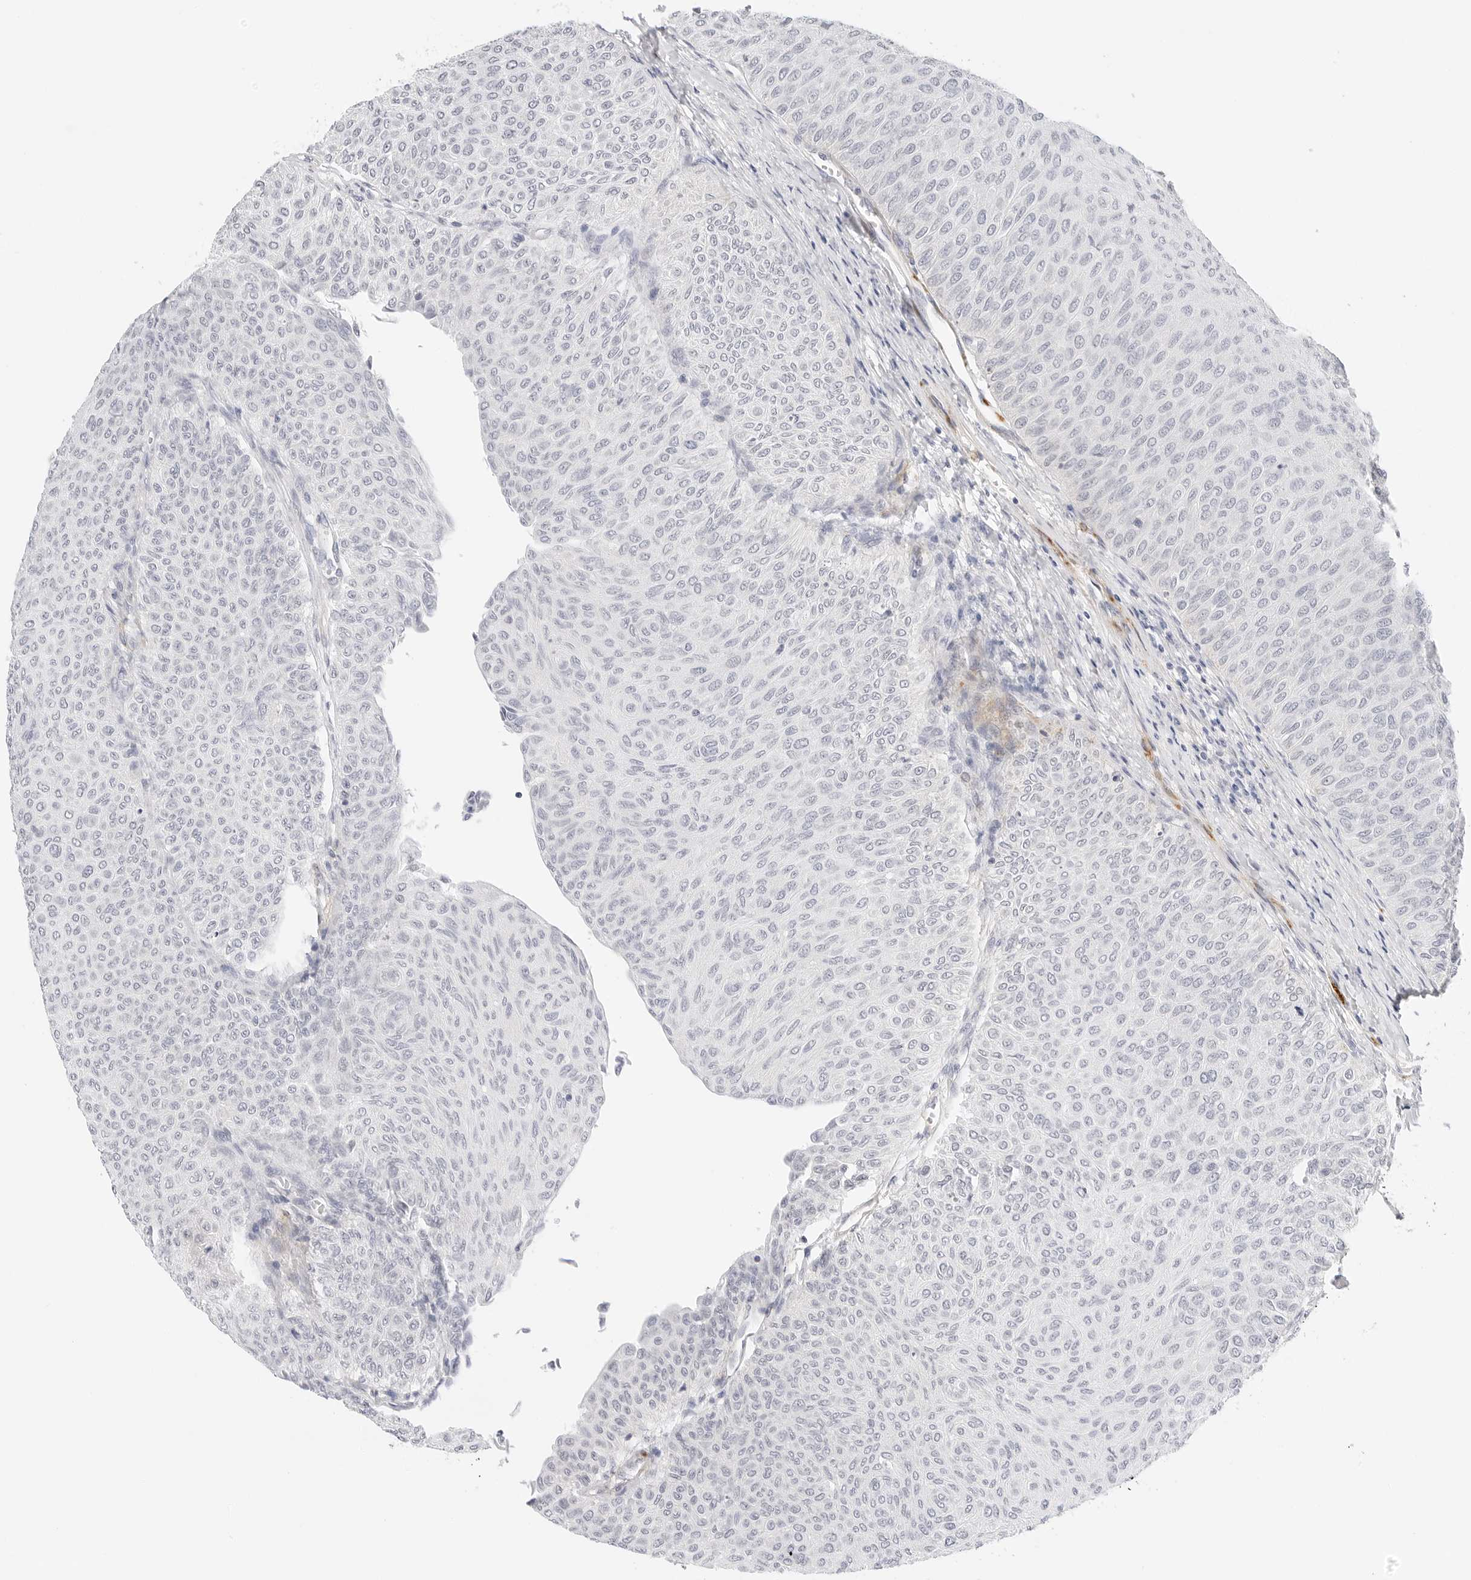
{"staining": {"intensity": "negative", "quantity": "none", "location": "none"}, "tissue": "urothelial cancer", "cell_type": "Tumor cells", "image_type": "cancer", "snomed": [{"axis": "morphology", "description": "Urothelial carcinoma, Low grade"}, {"axis": "topography", "description": "Urinary bladder"}], "caption": "Immunohistochemistry of urothelial carcinoma (low-grade) shows no staining in tumor cells.", "gene": "PCDH19", "patient": {"sex": "male", "age": 78}}